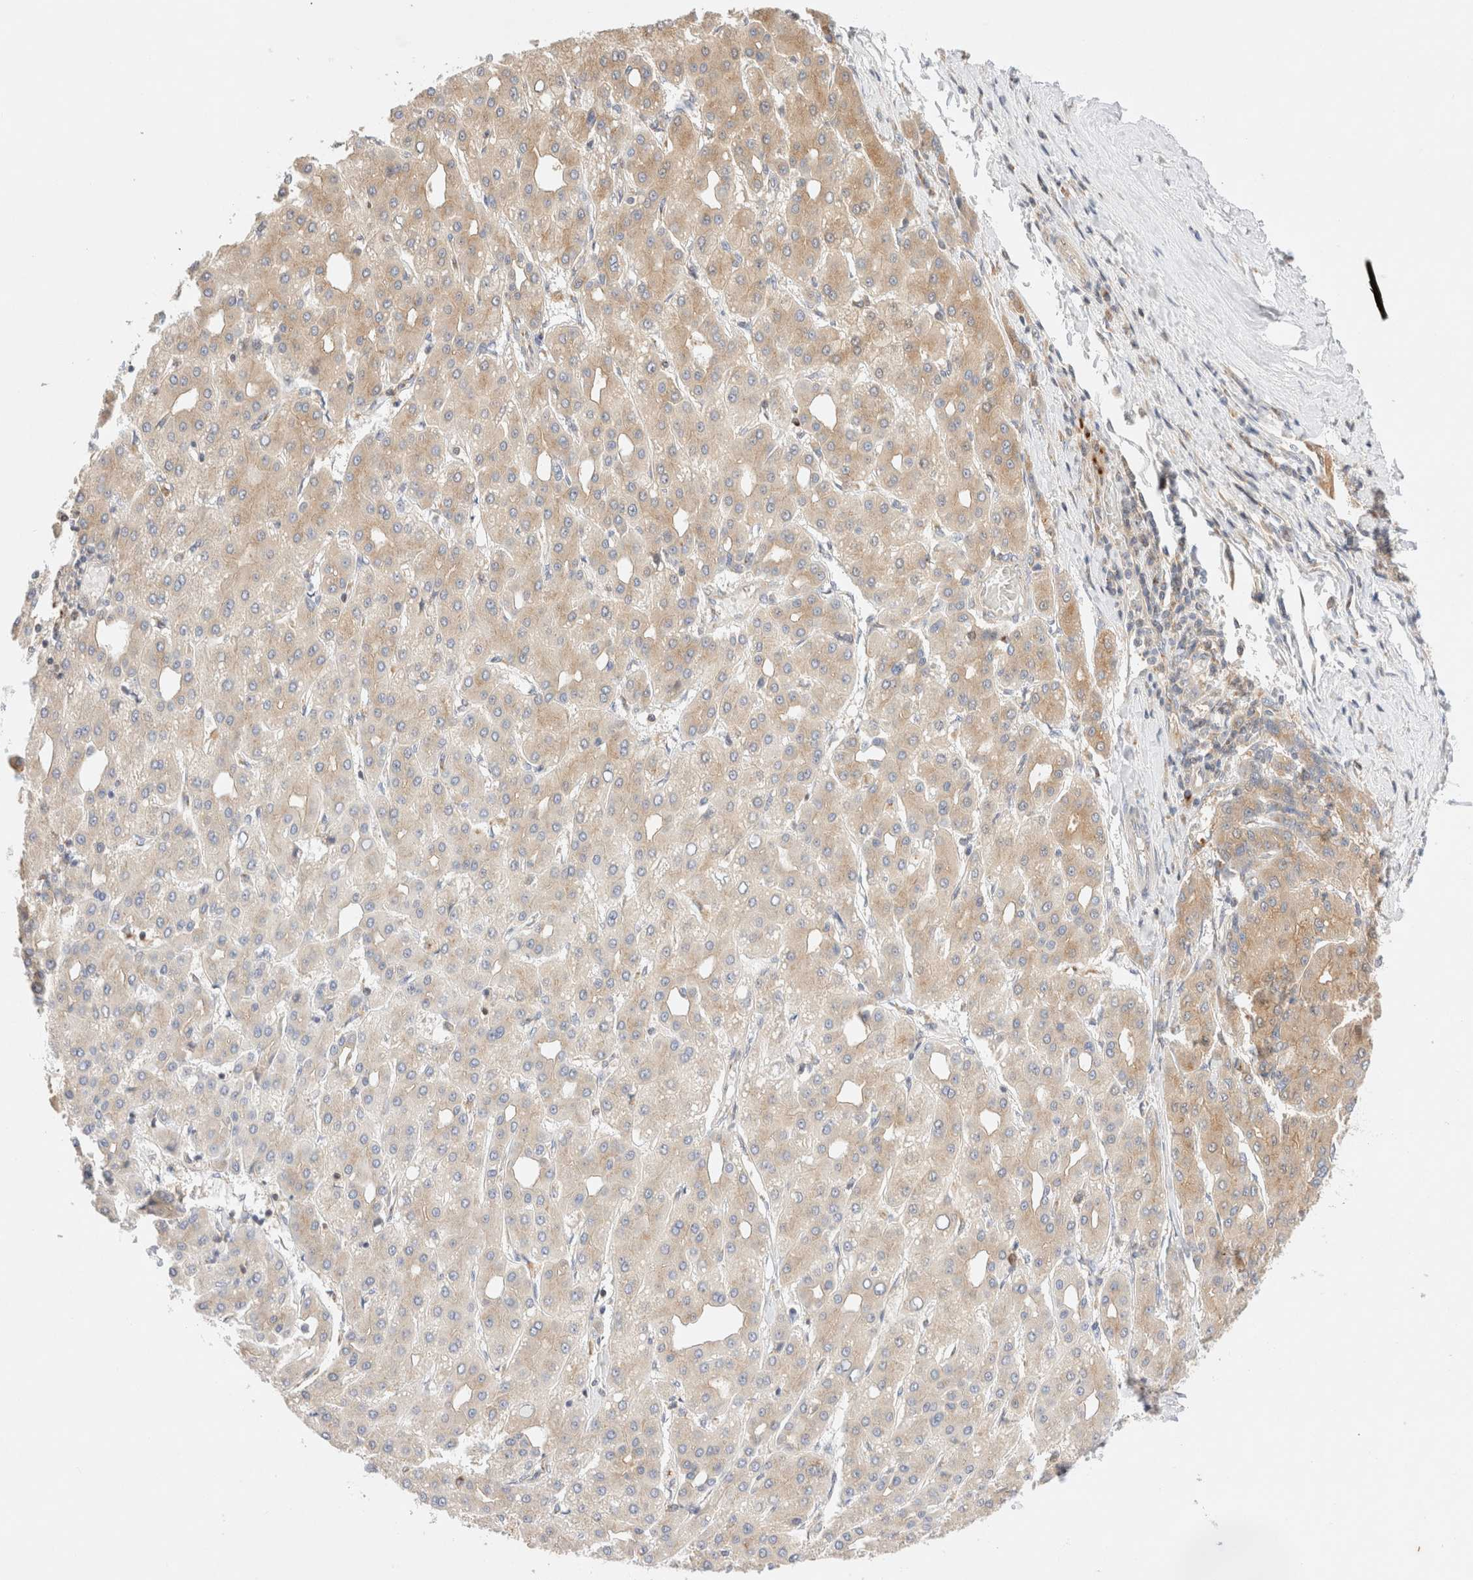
{"staining": {"intensity": "weak", "quantity": "25%-75%", "location": "cytoplasmic/membranous"}, "tissue": "liver cancer", "cell_type": "Tumor cells", "image_type": "cancer", "snomed": [{"axis": "morphology", "description": "Carcinoma, Hepatocellular, NOS"}, {"axis": "topography", "description": "Liver"}], "caption": "High-power microscopy captured an immunohistochemistry photomicrograph of liver cancer (hepatocellular carcinoma), revealing weak cytoplasmic/membranous positivity in approximately 25%-75% of tumor cells.", "gene": "RABEP1", "patient": {"sex": "male", "age": 65}}